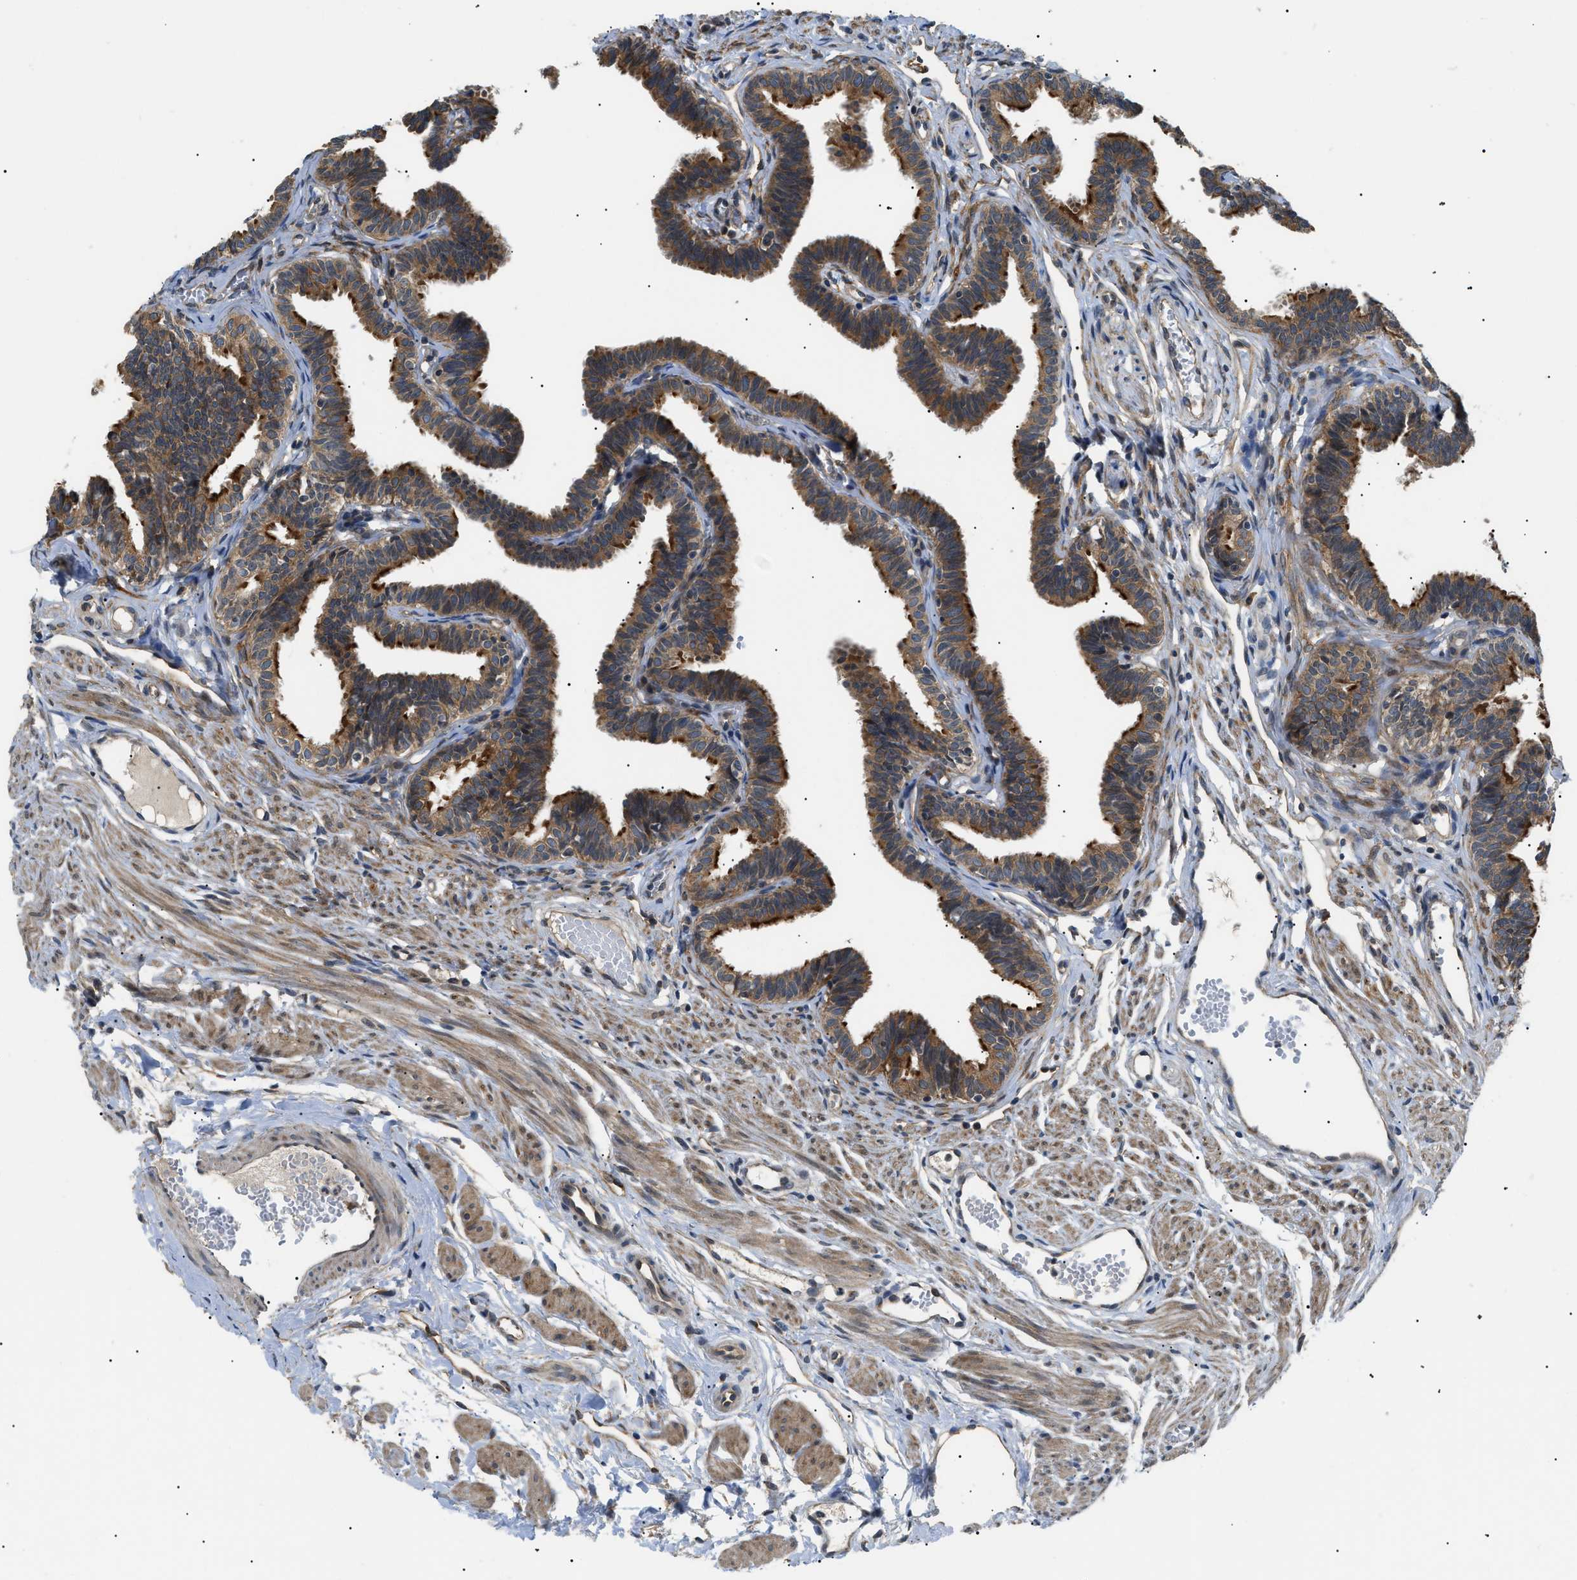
{"staining": {"intensity": "moderate", "quantity": ">75%", "location": "cytoplasmic/membranous"}, "tissue": "fallopian tube", "cell_type": "Glandular cells", "image_type": "normal", "snomed": [{"axis": "morphology", "description": "Normal tissue, NOS"}, {"axis": "topography", "description": "Fallopian tube"}, {"axis": "topography", "description": "Ovary"}], "caption": "Immunohistochemistry of benign human fallopian tube demonstrates medium levels of moderate cytoplasmic/membranous staining in about >75% of glandular cells.", "gene": "SRPK1", "patient": {"sex": "female", "age": 23}}